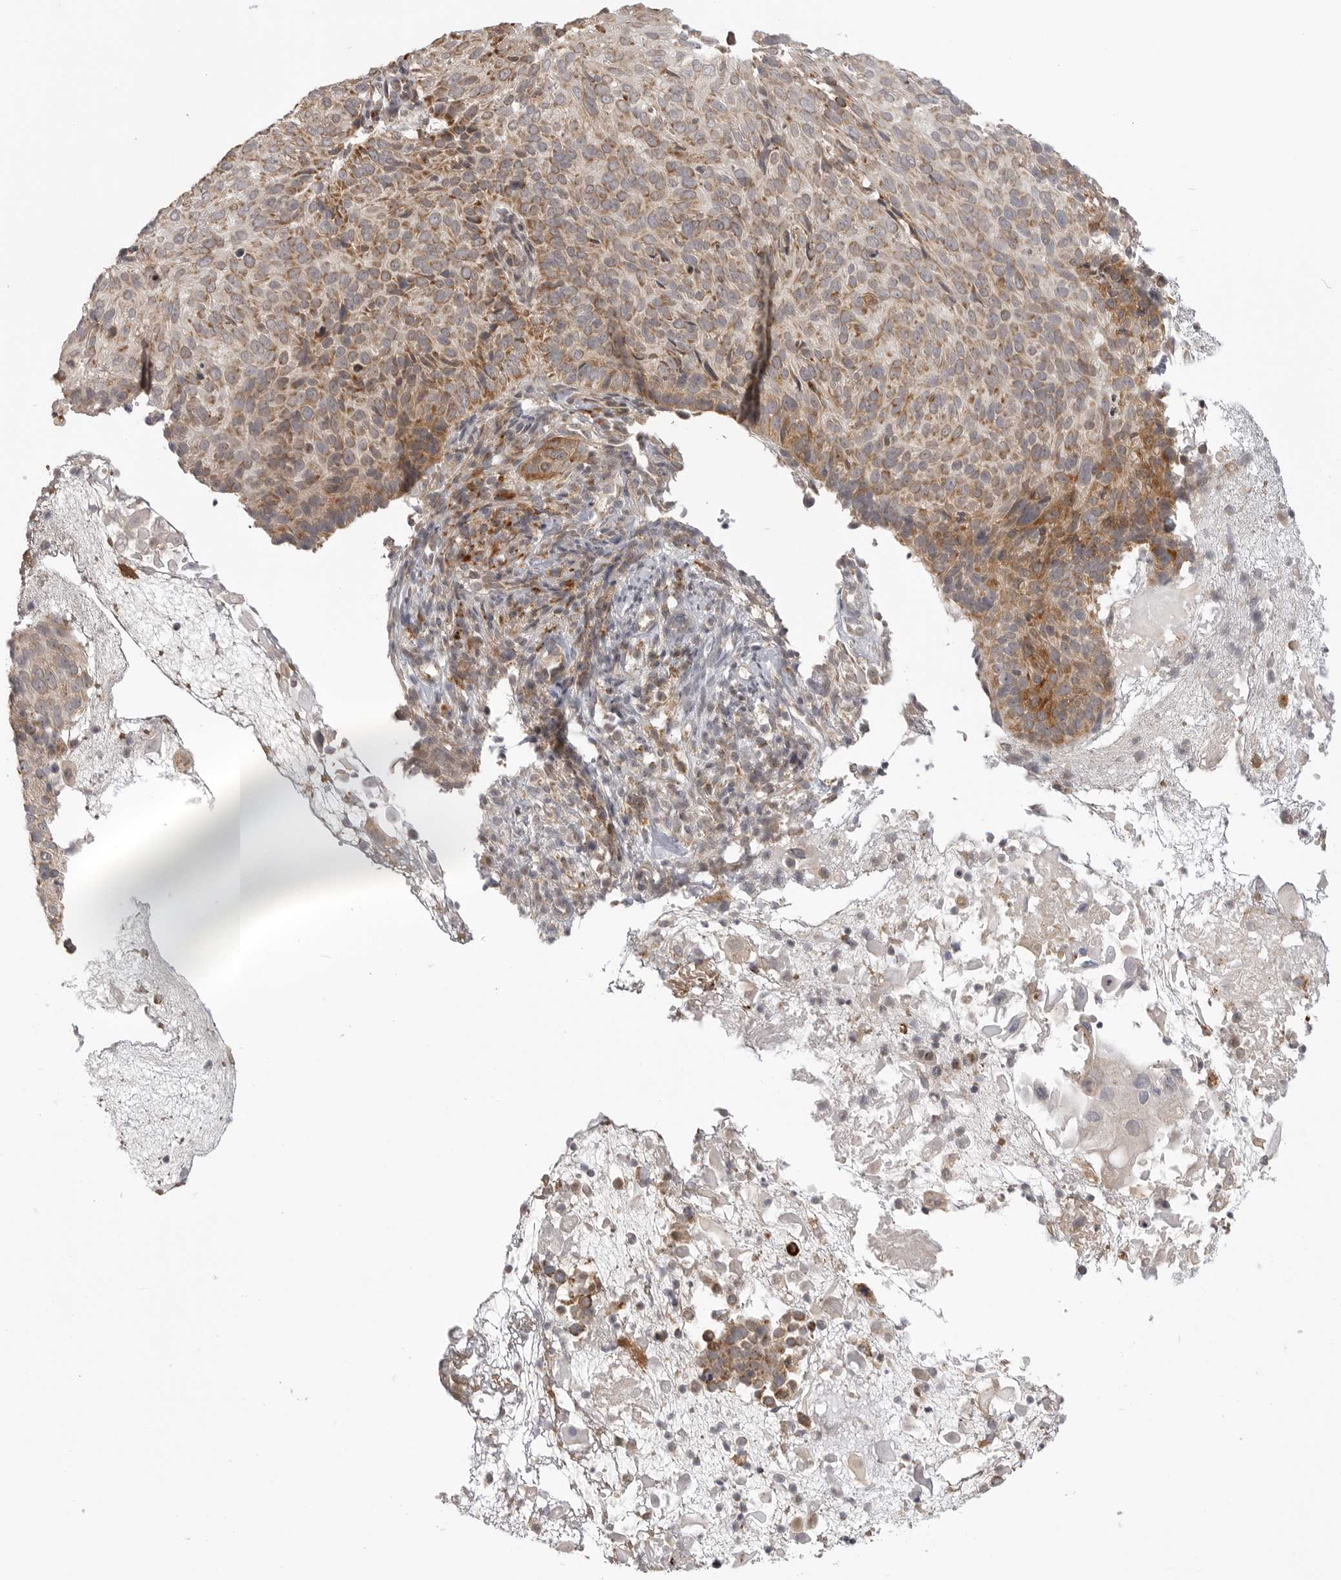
{"staining": {"intensity": "moderate", "quantity": "25%-75%", "location": "cytoplasmic/membranous"}, "tissue": "cervical cancer", "cell_type": "Tumor cells", "image_type": "cancer", "snomed": [{"axis": "morphology", "description": "Squamous cell carcinoma, NOS"}, {"axis": "topography", "description": "Cervix"}], "caption": "Human squamous cell carcinoma (cervical) stained with a protein marker demonstrates moderate staining in tumor cells.", "gene": "KALRN", "patient": {"sex": "female", "age": 74}}